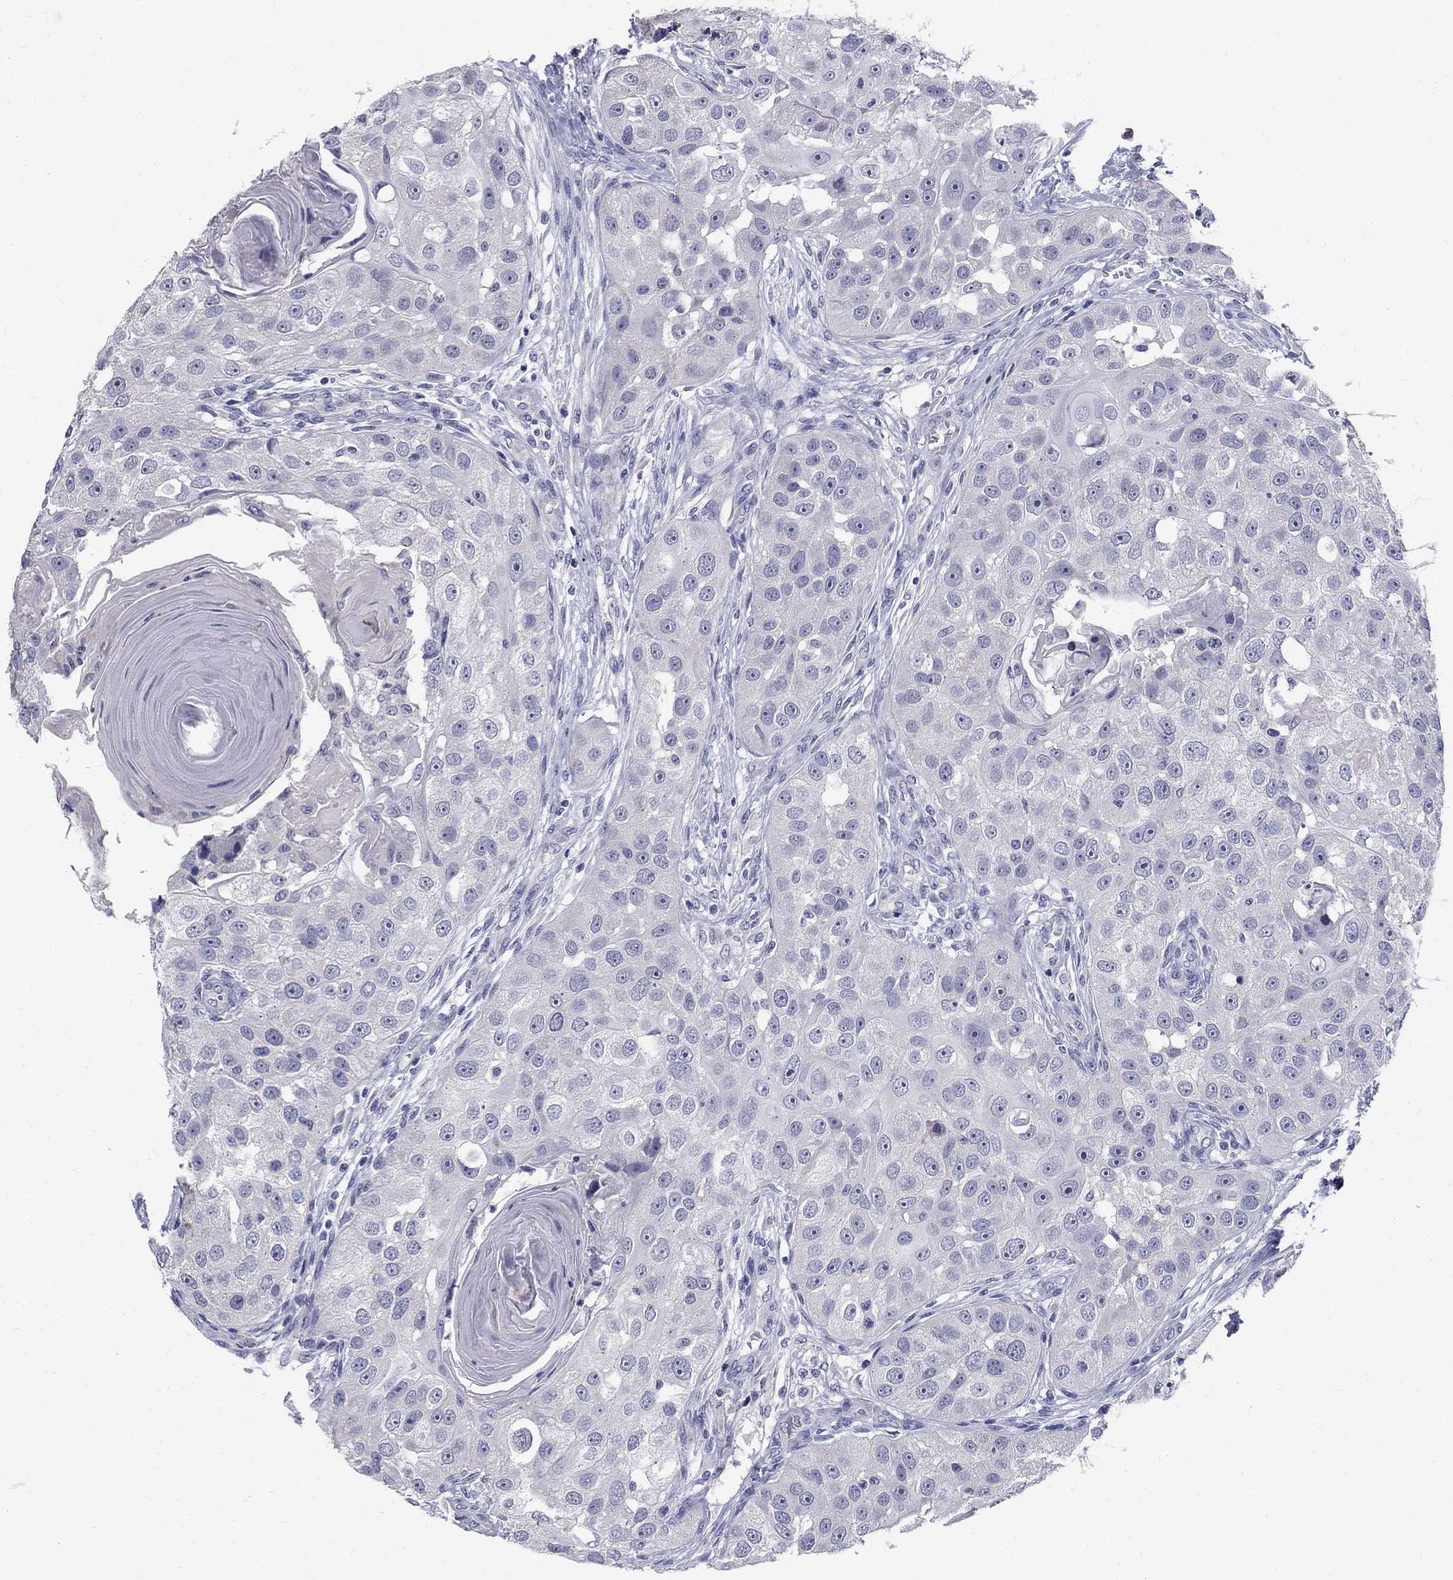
{"staining": {"intensity": "negative", "quantity": "none", "location": "none"}, "tissue": "head and neck cancer", "cell_type": "Tumor cells", "image_type": "cancer", "snomed": [{"axis": "morphology", "description": "Normal tissue, NOS"}, {"axis": "morphology", "description": "Squamous cell carcinoma, NOS"}, {"axis": "topography", "description": "Skeletal muscle"}, {"axis": "topography", "description": "Head-Neck"}], "caption": "Micrograph shows no significant protein staining in tumor cells of head and neck squamous cell carcinoma.", "gene": "TP53TG5", "patient": {"sex": "male", "age": 51}}